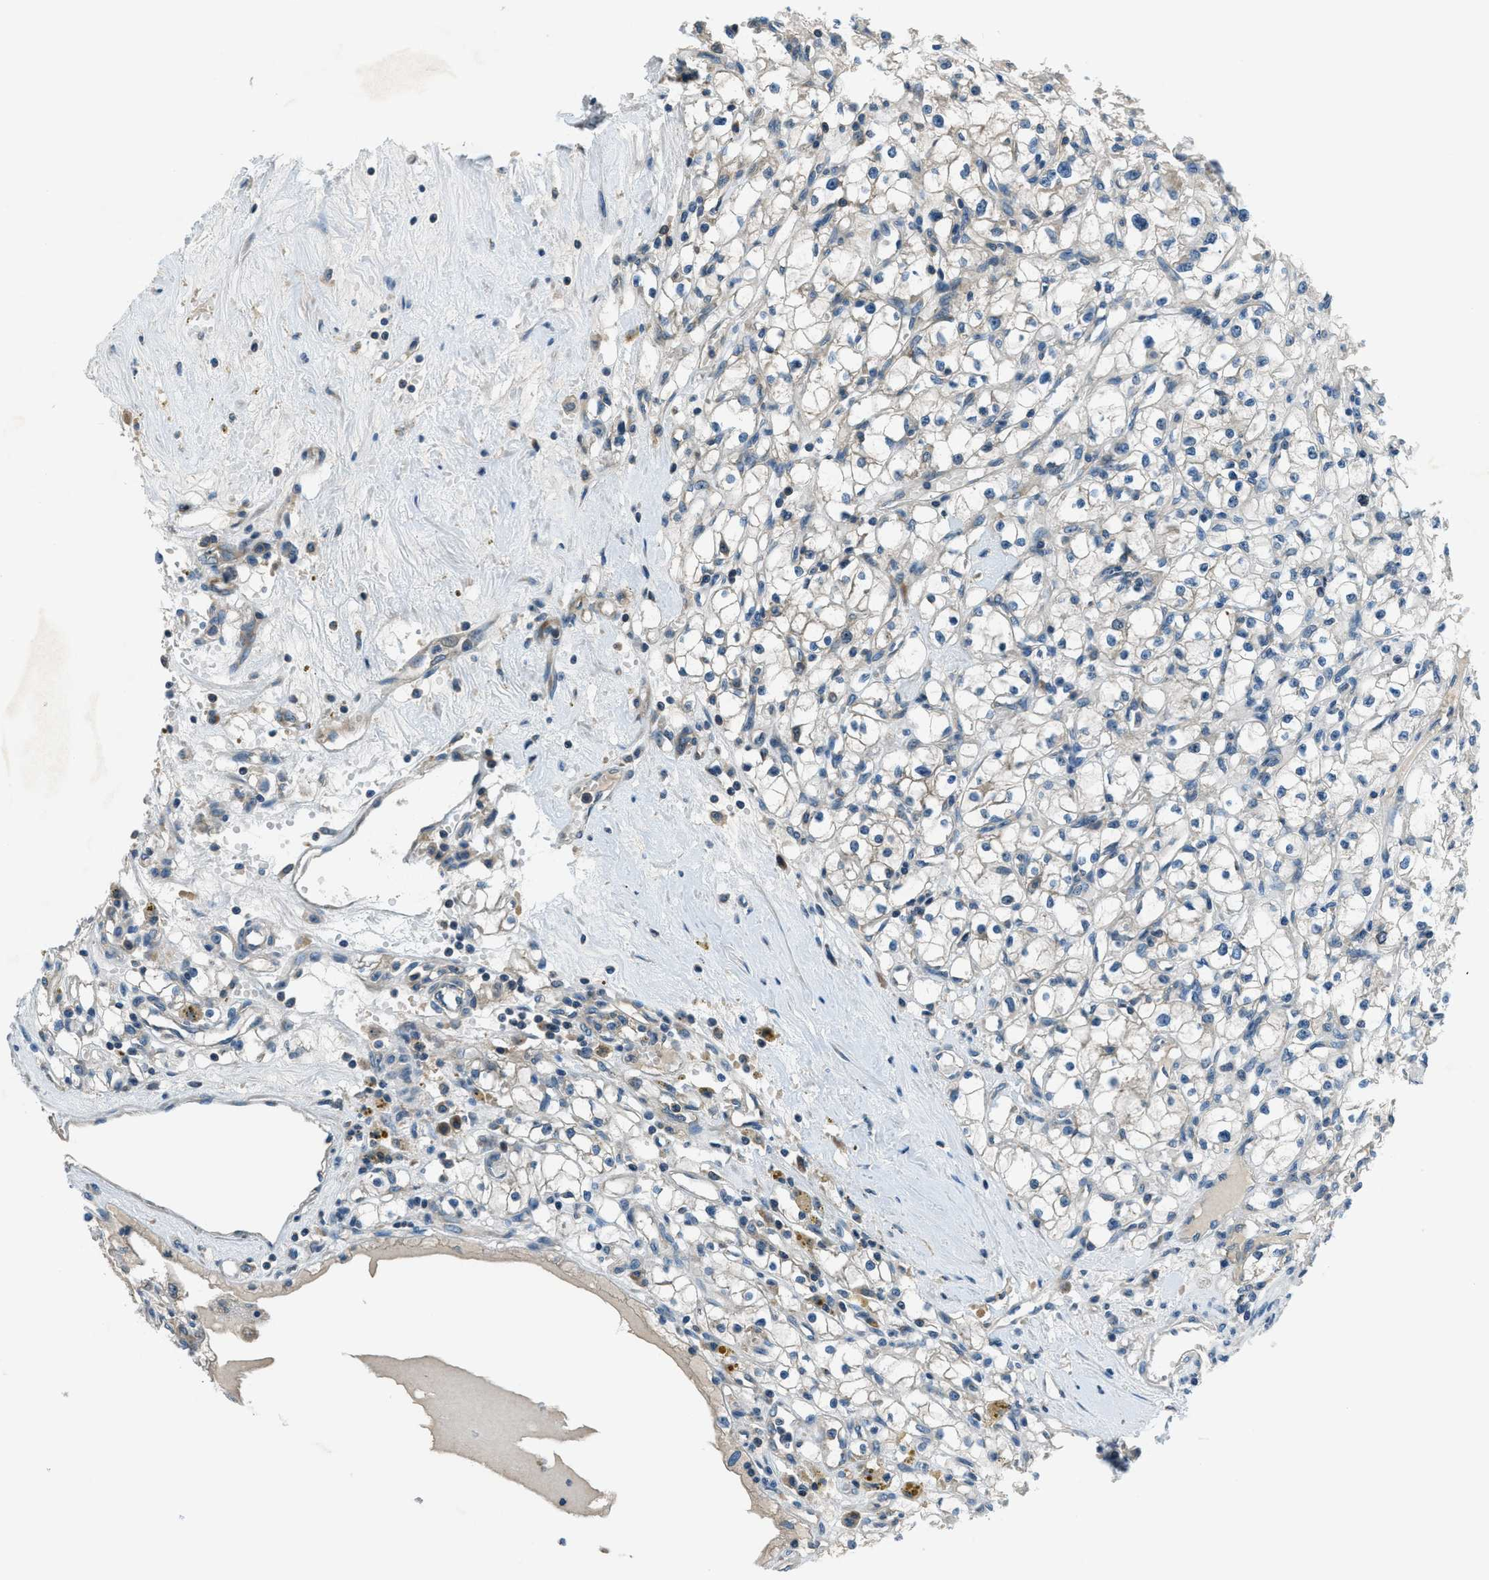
{"staining": {"intensity": "negative", "quantity": "none", "location": "none"}, "tissue": "renal cancer", "cell_type": "Tumor cells", "image_type": "cancer", "snomed": [{"axis": "morphology", "description": "Adenocarcinoma, NOS"}, {"axis": "topography", "description": "Kidney"}], "caption": "This histopathology image is of renal cancer stained with immunohistochemistry (IHC) to label a protein in brown with the nuclei are counter-stained blue. There is no expression in tumor cells.", "gene": "ARFGAP2", "patient": {"sex": "male", "age": 56}}